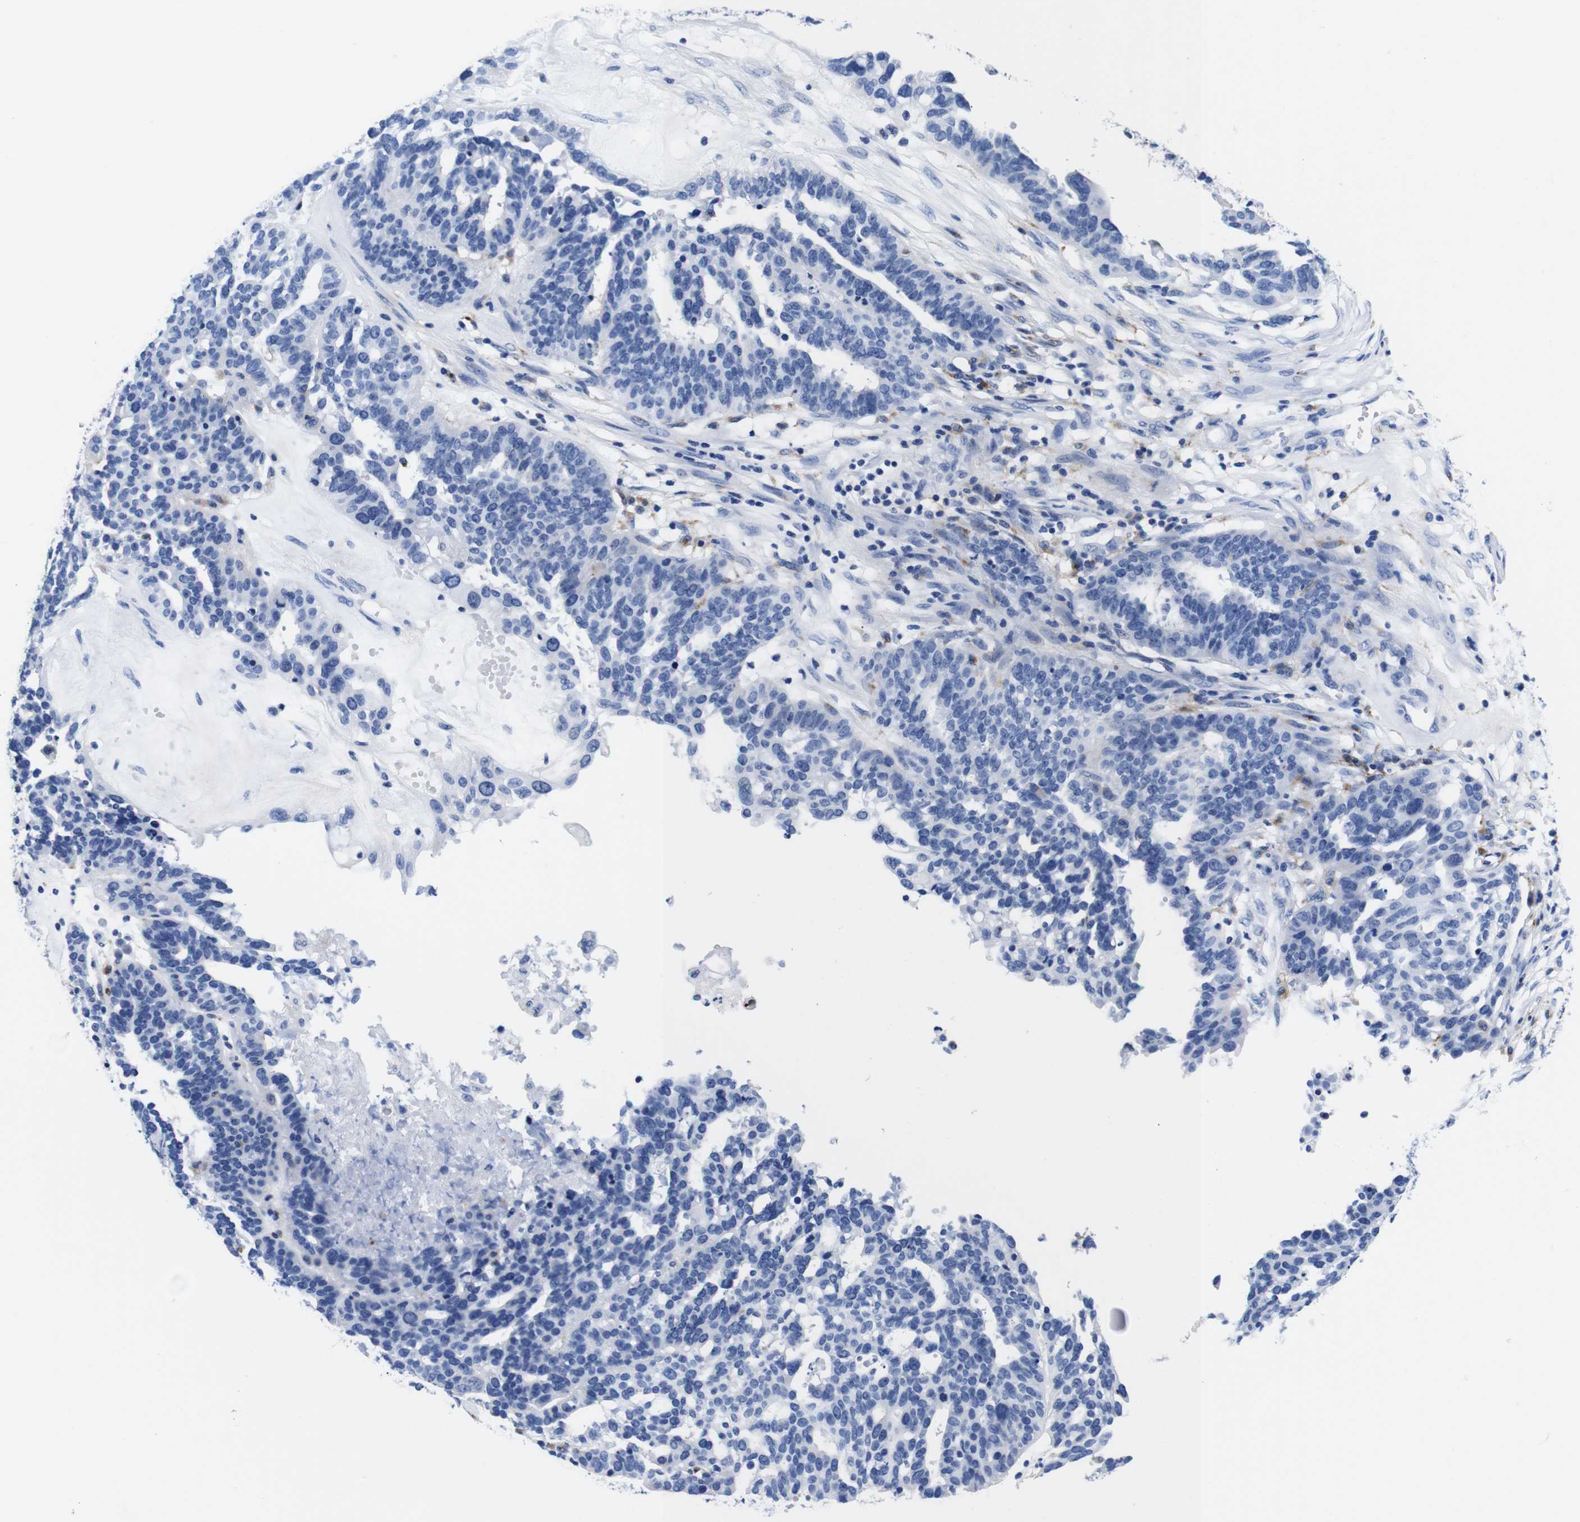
{"staining": {"intensity": "negative", "quantity": "none", "location": "none"}, "tissue": "ovarian cancer", "cell_type": "Tumor cells", "image_type": "cancer", "snomed": [{"axis": "morphology", "description": "Cystadenocarcinoma, serous, NOS"}, {"axis": "topography", "description": "Ovary"}], "caption": "Immunohistochemistry (IHC) histopathology image of neoplastic tissue: ovarian cancer stained with DAB (3,3'-diaminobenzidine) shows no significant protein positivity in tumor cells.", "gene": "HLA-DMB", "patient": {"sex": "female", "age": 59}}